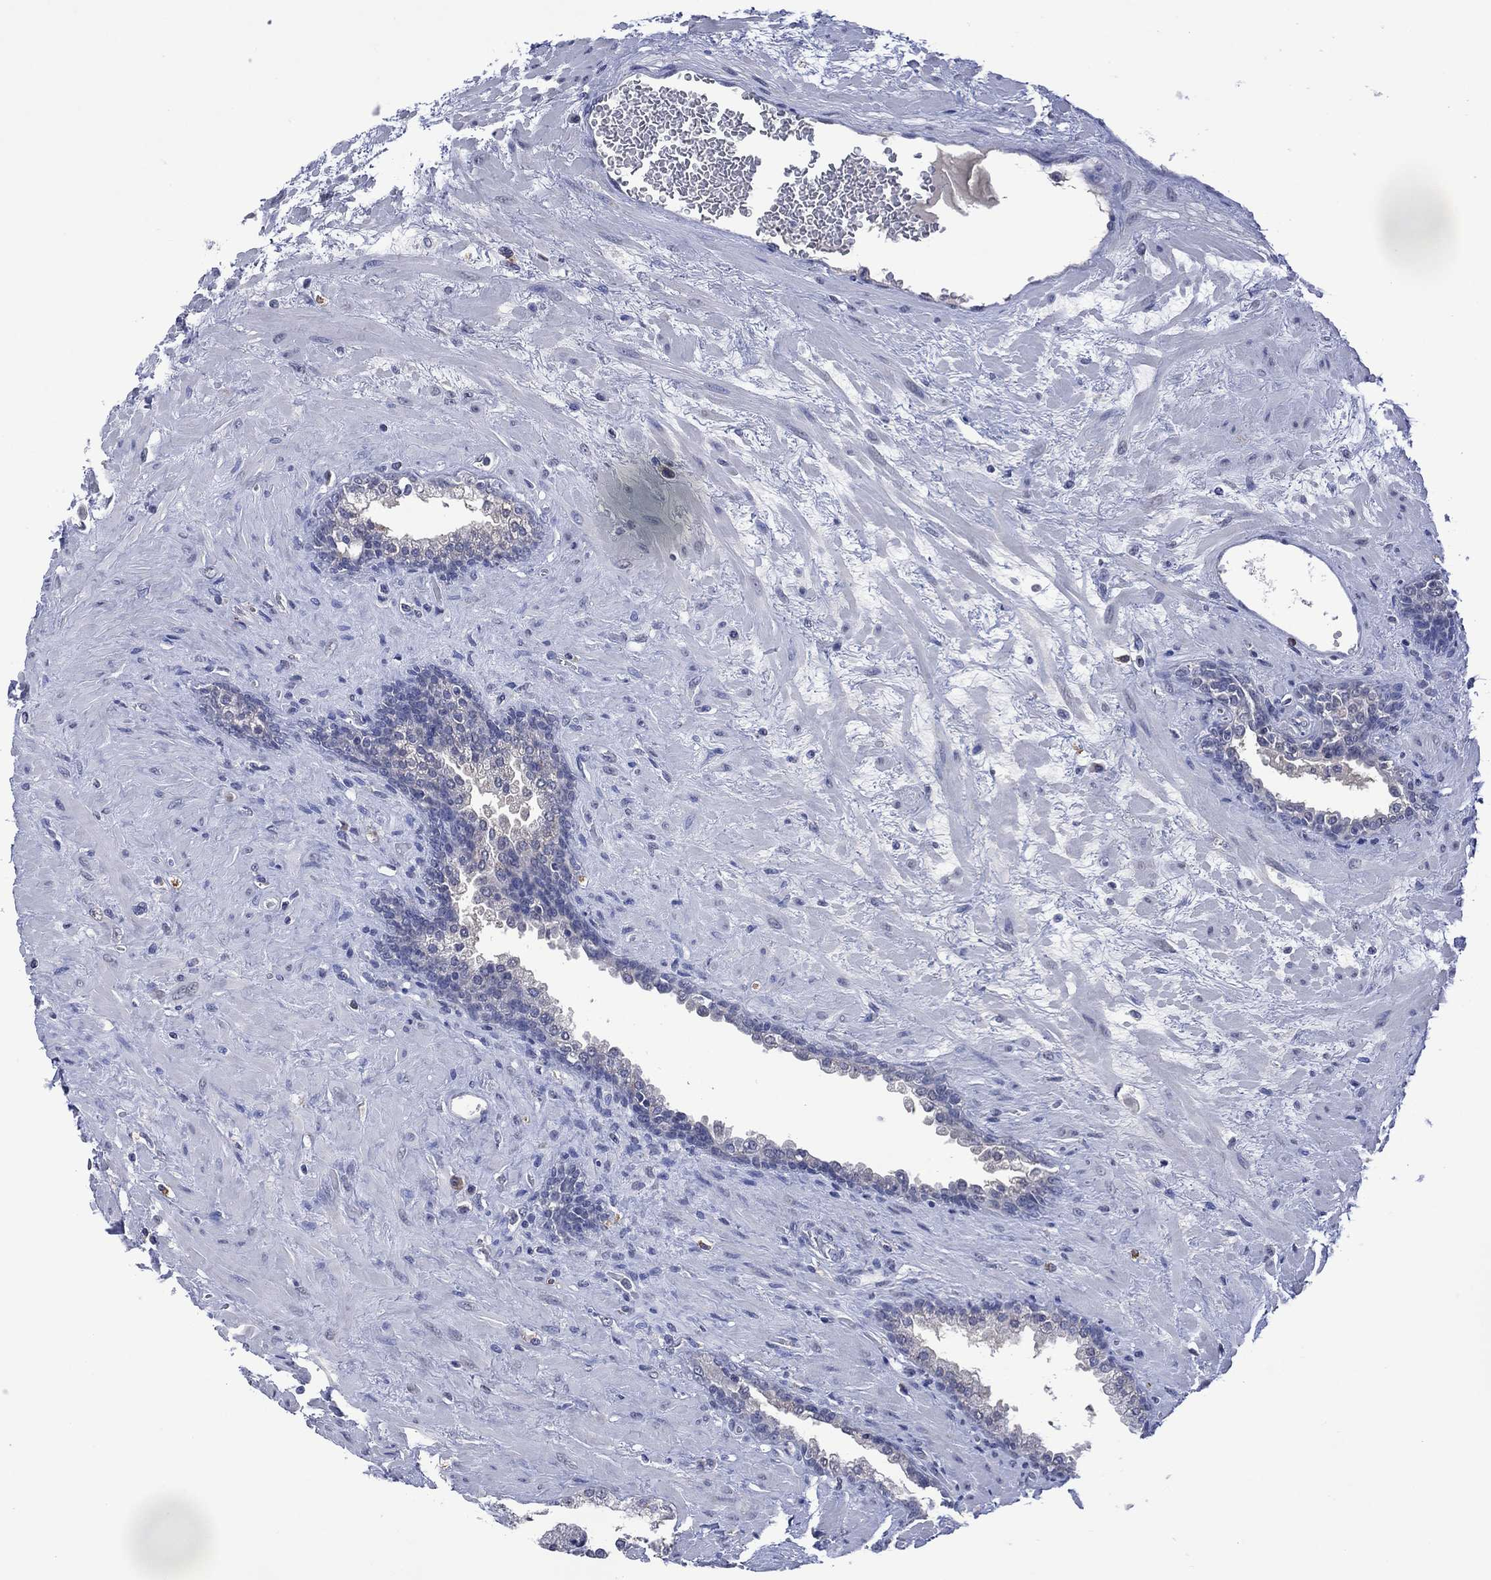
{"staining": {"intensity": "negative", "quantity": "none", "location": "none"}, "tissue": "prostate", "cell_type": "Glandular cells", "image_type": "normal", "snomed": [{"axis": "morphology", "description": "Normal tissue, NOS"}, {"axis": "topography", "description": "Prostate"}], "caption": "A high-resolution histopathology image shows immunohistochemistry staining of normal prostate, which reveals no significant positivity in glandular cells.", "gene": "ASB10", "patient": {"sex": "male", "age": 63}}